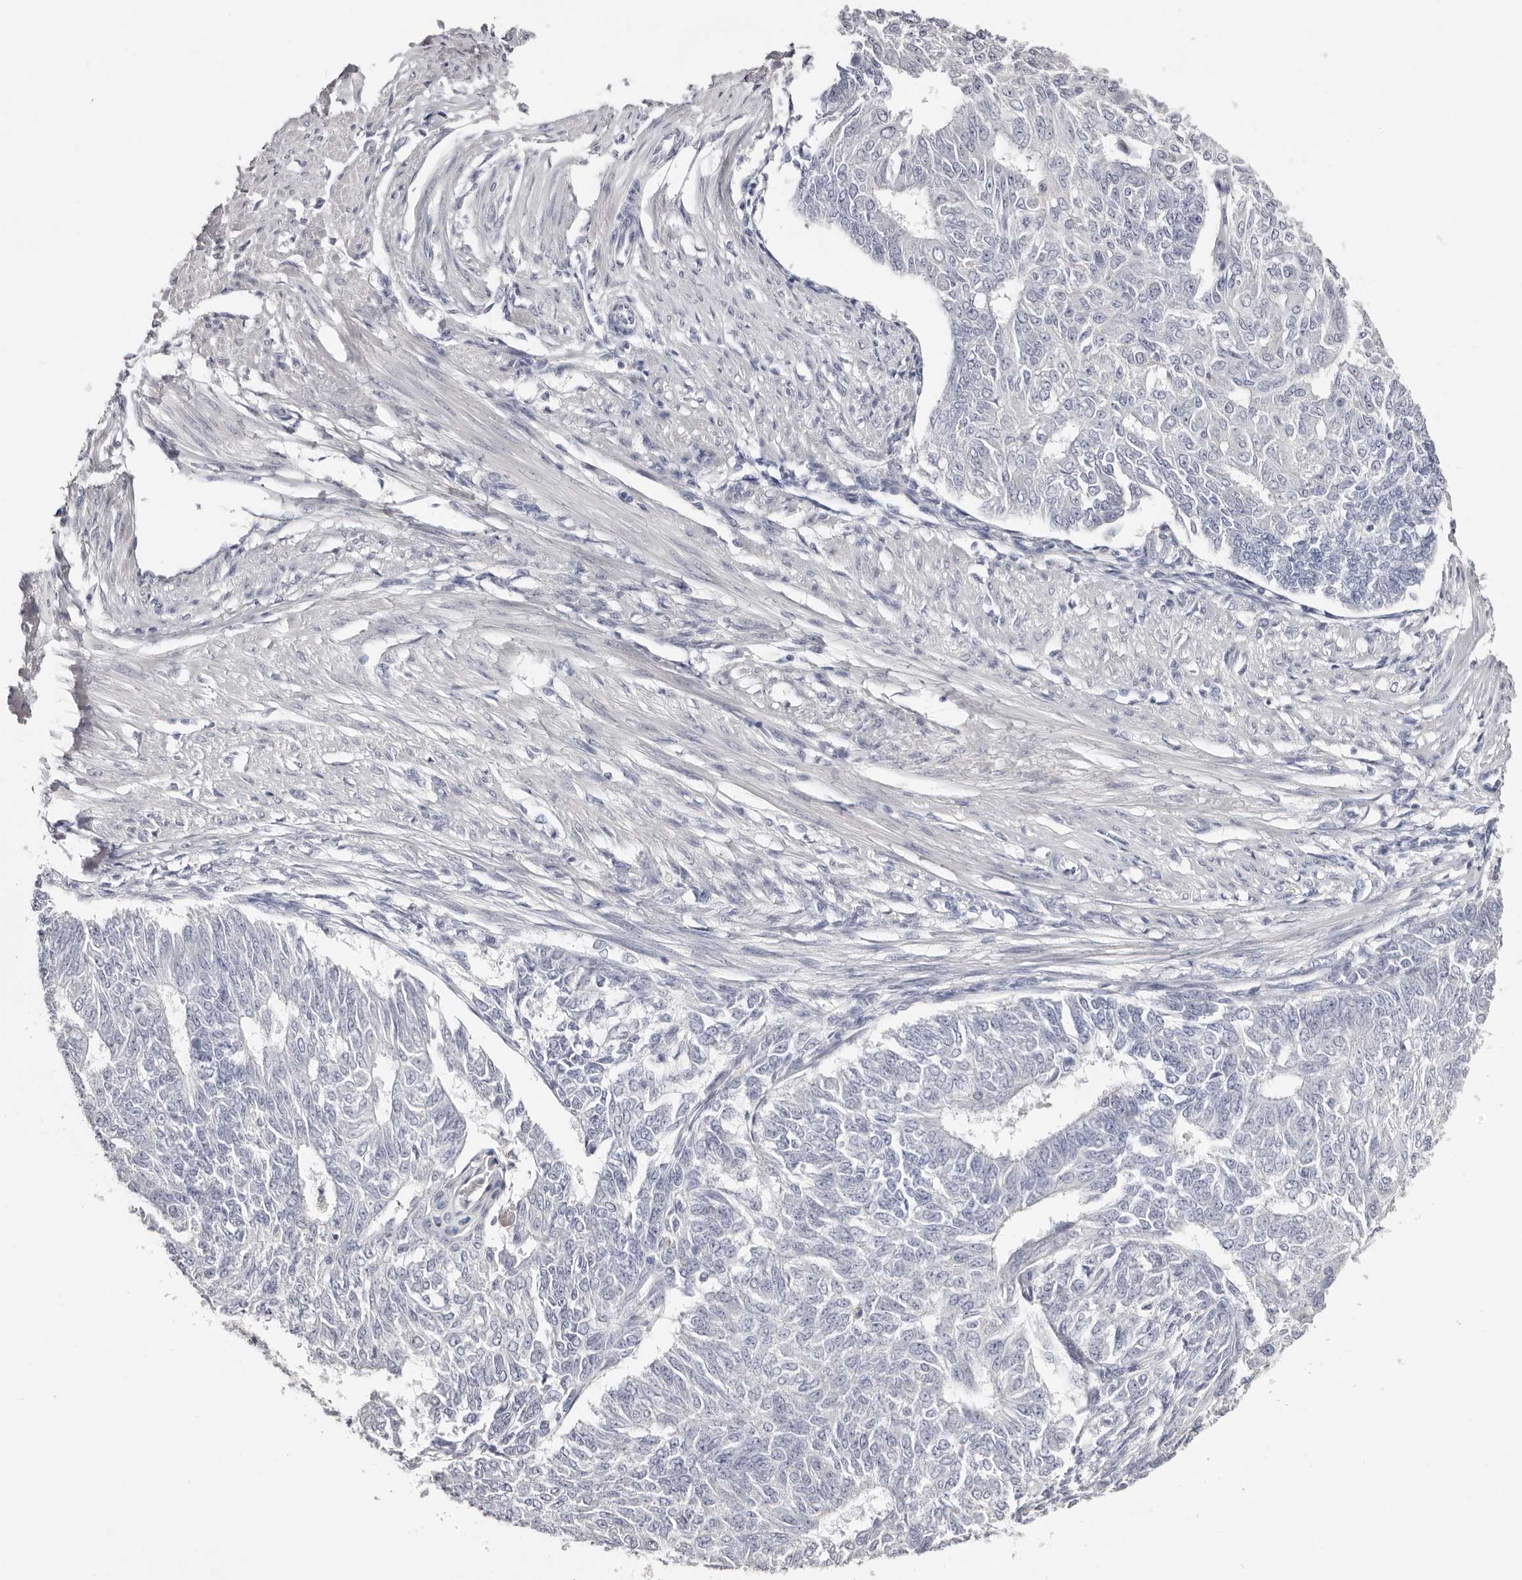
{"staining": {"intensity": "negative", "quantity": "none", "location": "none"}, "tissue": "endometrial cancer", "cell_type": "Tumor cells", "image_type": "cancer", "snomed": [{"axis": "morphology", "description": "Adenocarcinoma, NOS"}, {"axis": "topography", "description": "Endometrium"}], "caption": "An immunohistochemistry (IHC) histopathology image of endometrial cancer is shown. There is no staining in tumor cells of endometrial cancer. (DAB (3,3'-diaminobenzidine) immunohistochemistry (IHC), high magnification).", "gene": "AKNAD1", "patient": {"sex": "female", "age": 32}}